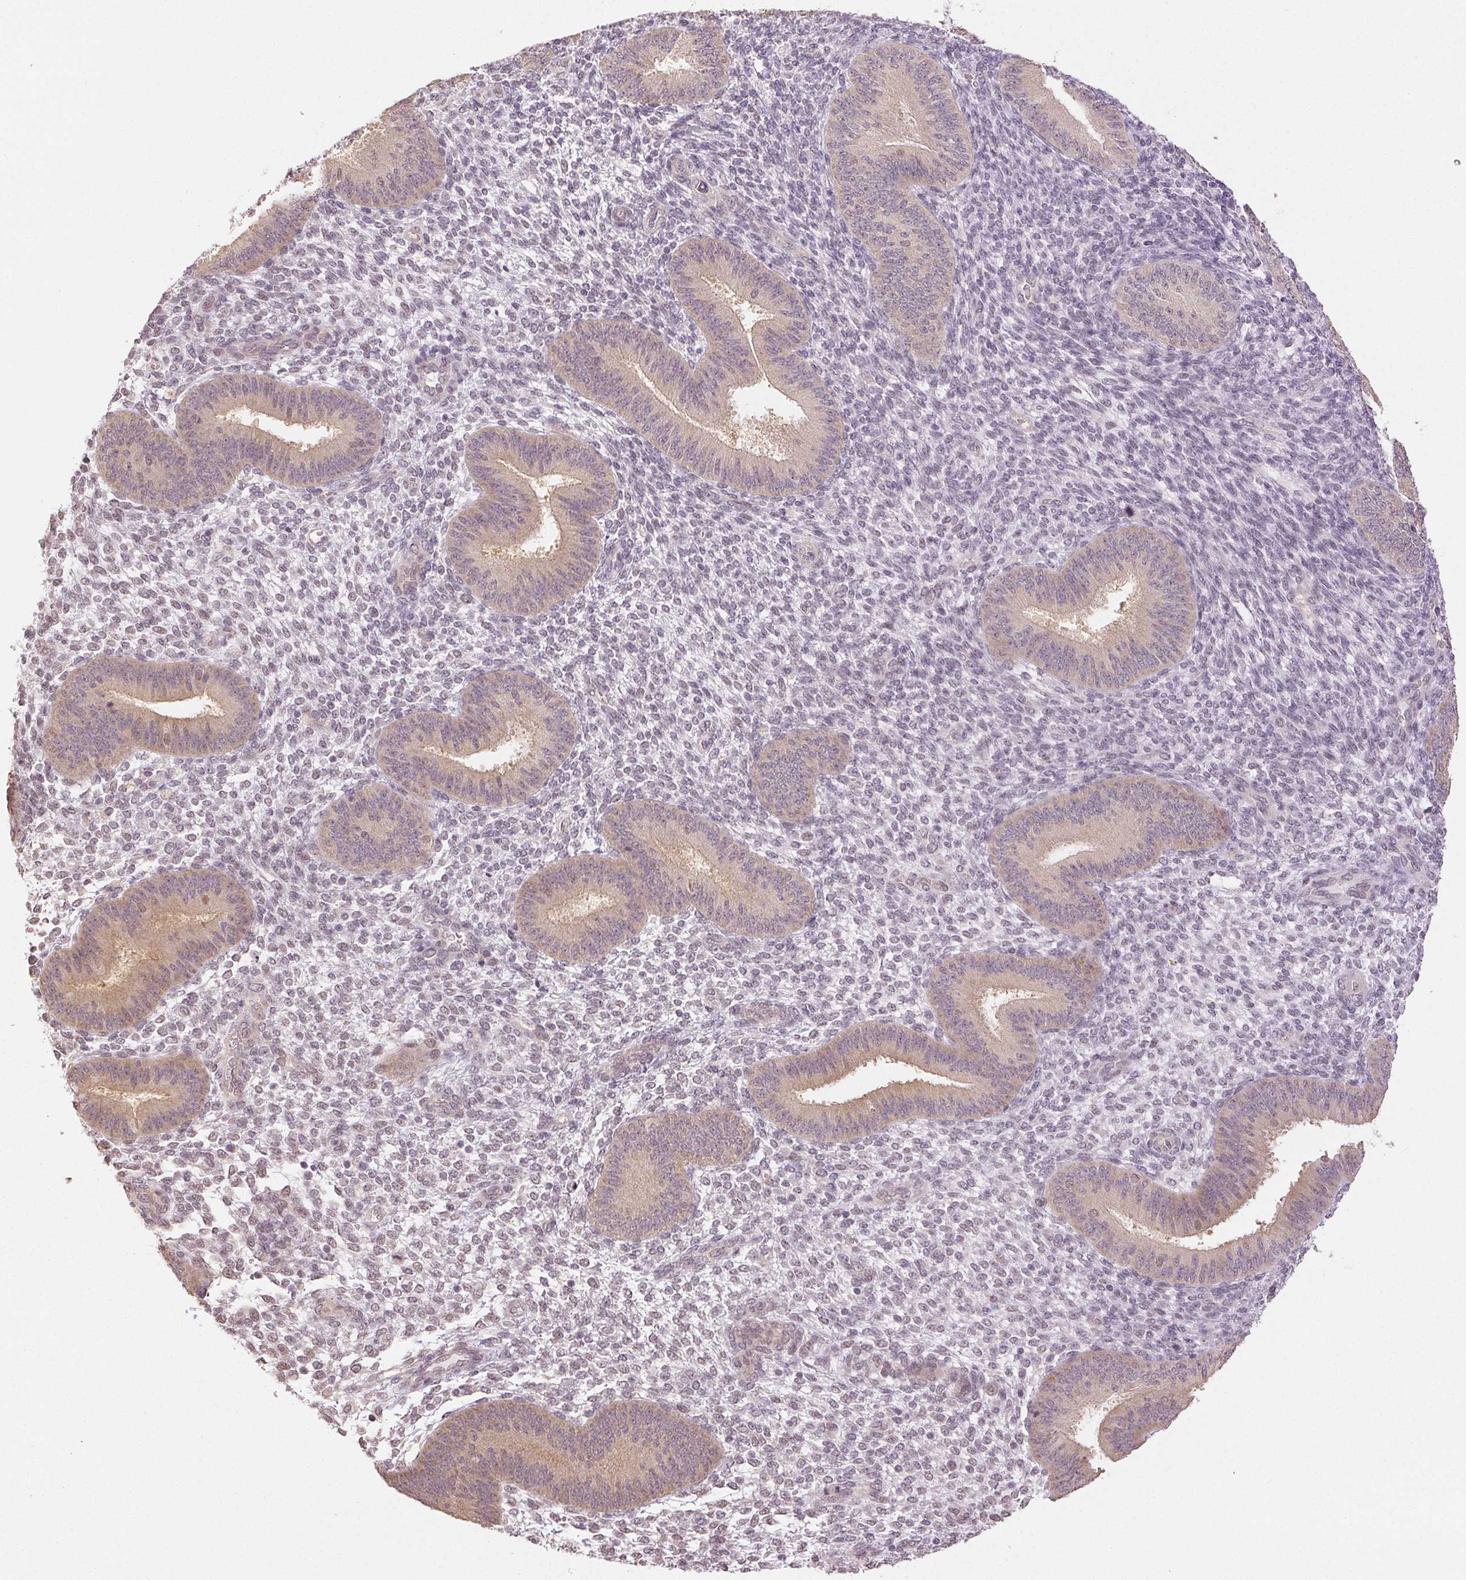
{"staining": {"intensity": "weak", "quantity": "25%-75%", "location": "nuclear"}, "tissue": "endometrium", "cell_type": "Cells in endometrial stroma", "image_type": "normal", "snomed": [{"axis": "morphology", "description": "Normal tissue, NOS"}, {"axis": "topography", "description": "Endometrium"}], "caption": "Endometrium stained for a protein (brown) exhibits weak nuclear positive positivity in about 25%-75% of cells in endometrial stroma.", "gene": "PLCB1", "patient": {"sex": "female", "age": 39}}